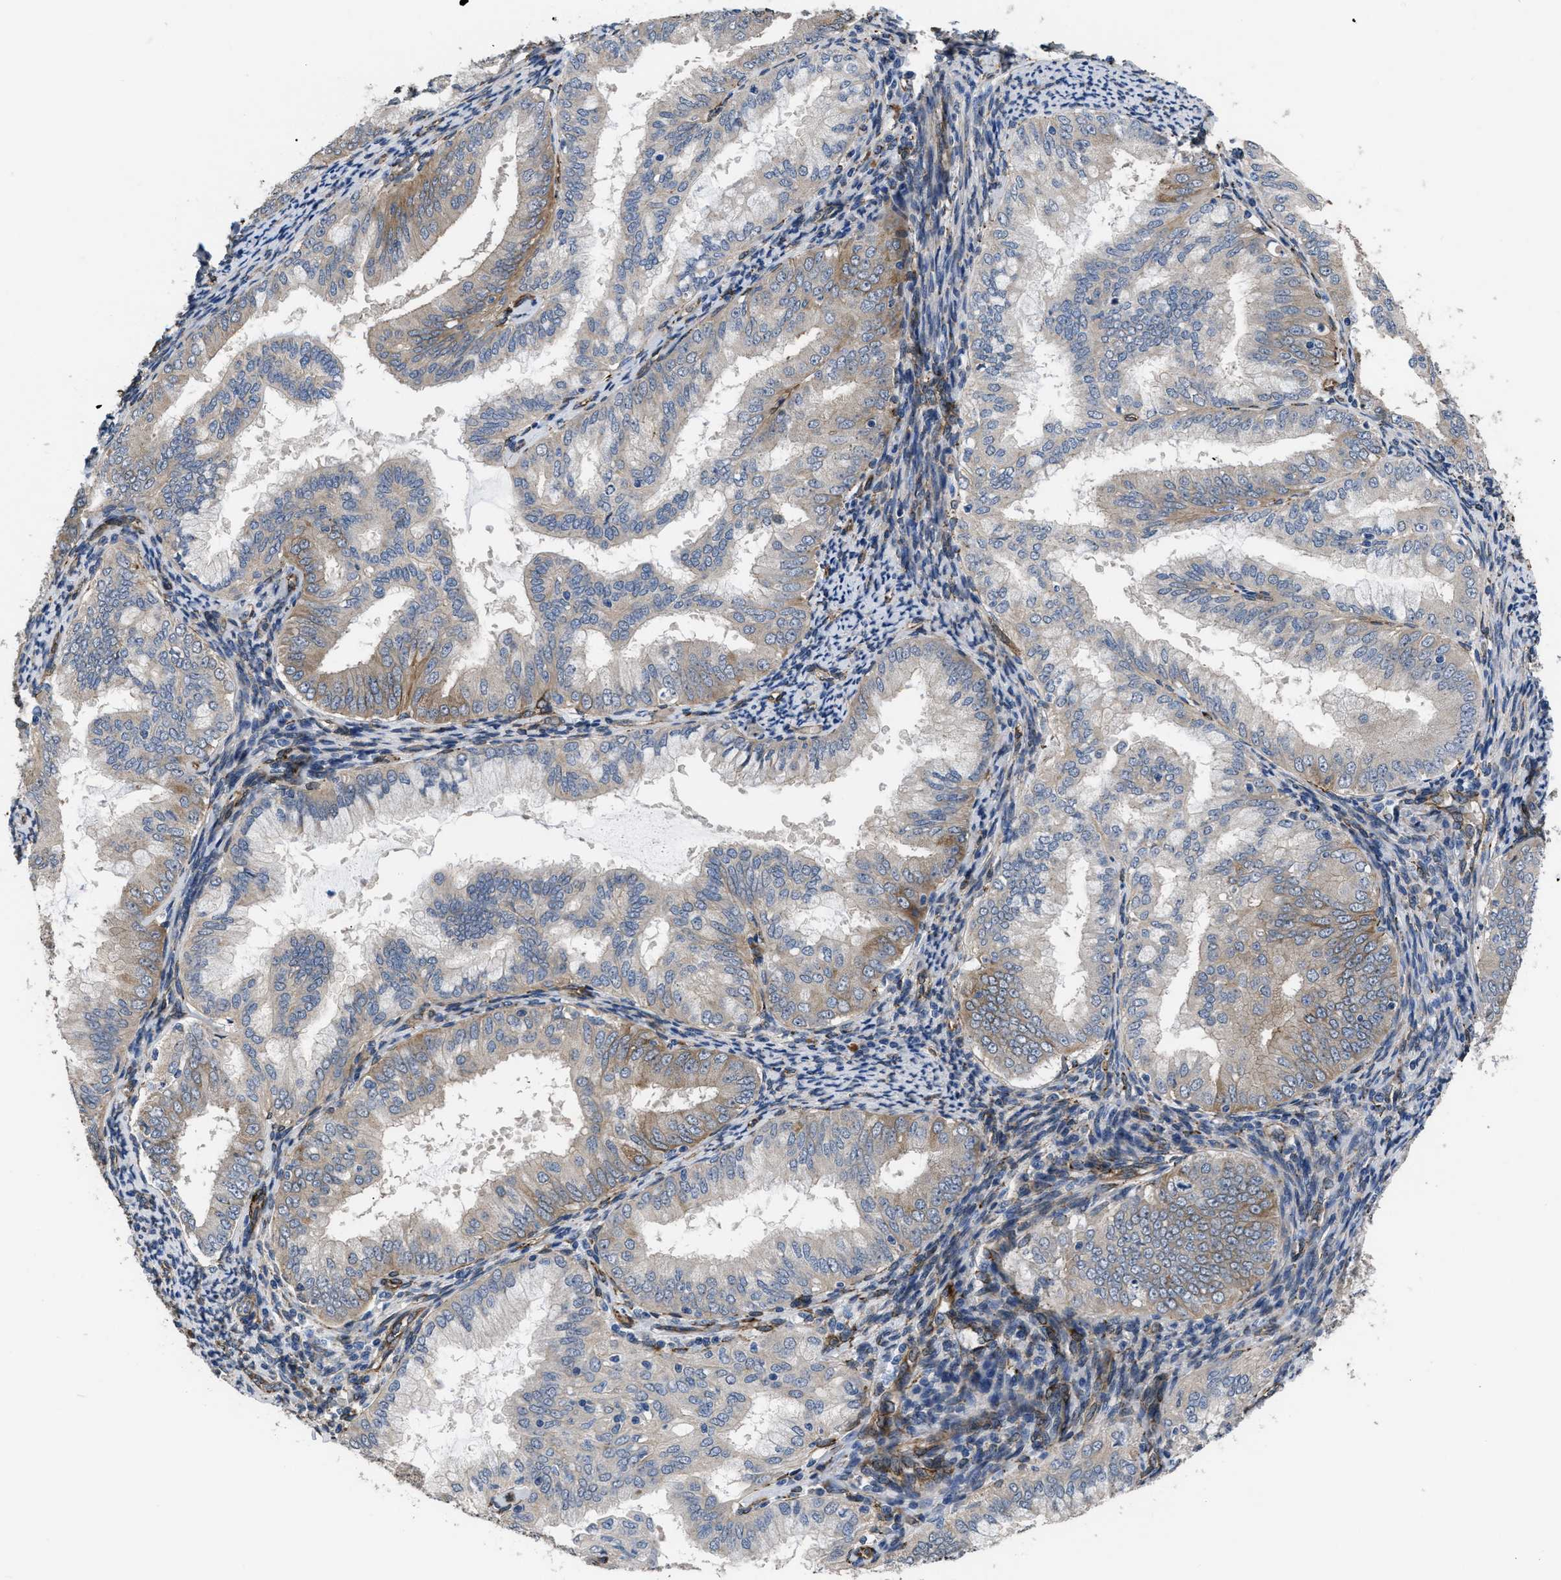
{"staining": {"intensity": "weak", "quantity": "<25%", "location": "cytoplasmic/membranous"}, "tissue": "endometrial cancer", "cell_type": "Tumor cells", "image_type": "cancer", "snomed": [{"axis": "morphology", "description": "Adenocarcinoma, NOS"}, {"axis": "topography", "description": "Endometrium"}], "caption": "DAB immunohistochemical staining of human endometrial cancer (adenocarcinoma) shows no significant expression in tumor cells.", "gene": "SQLE", "patient": {"sex": "female", "age": 63}}